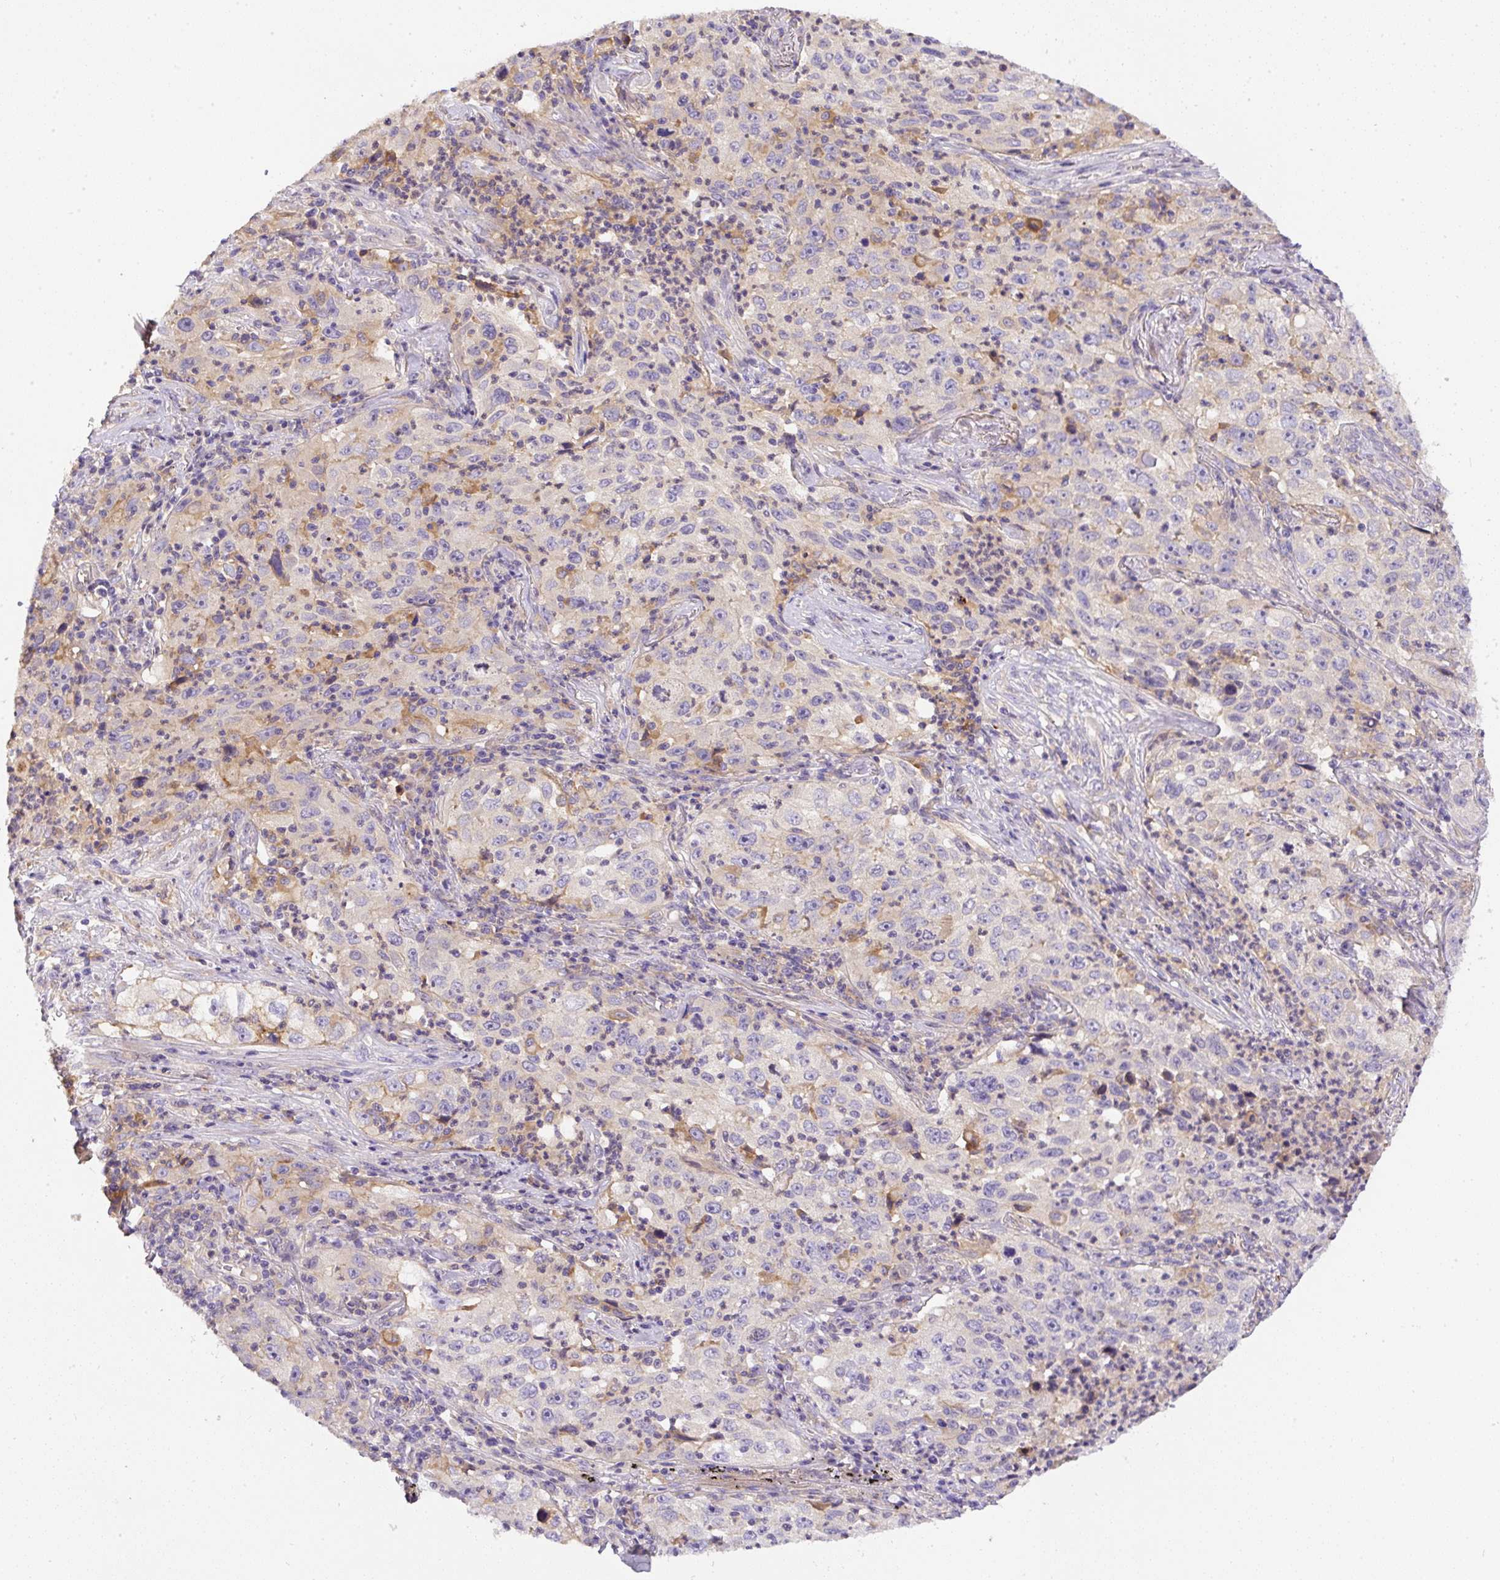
{"staining": {"intensity": "negative", "quantity": "none", "location": "none"}, "tissue": "lung cancer", "cell_type": "Tumor cells", "image_type": "cancer", "snomed": [{"axis": "morphology", "description": "Squamous cell carcinoma, NOS"}, {"axis": "topography", "description": "Lung"}], "caption": "The photomicrograph exhibits no significant staining in tumor cells of lung cancer (squamous cell carcinoma).", "gene": "DAPK1", "patient": {"sex": "male", "age": 71}}